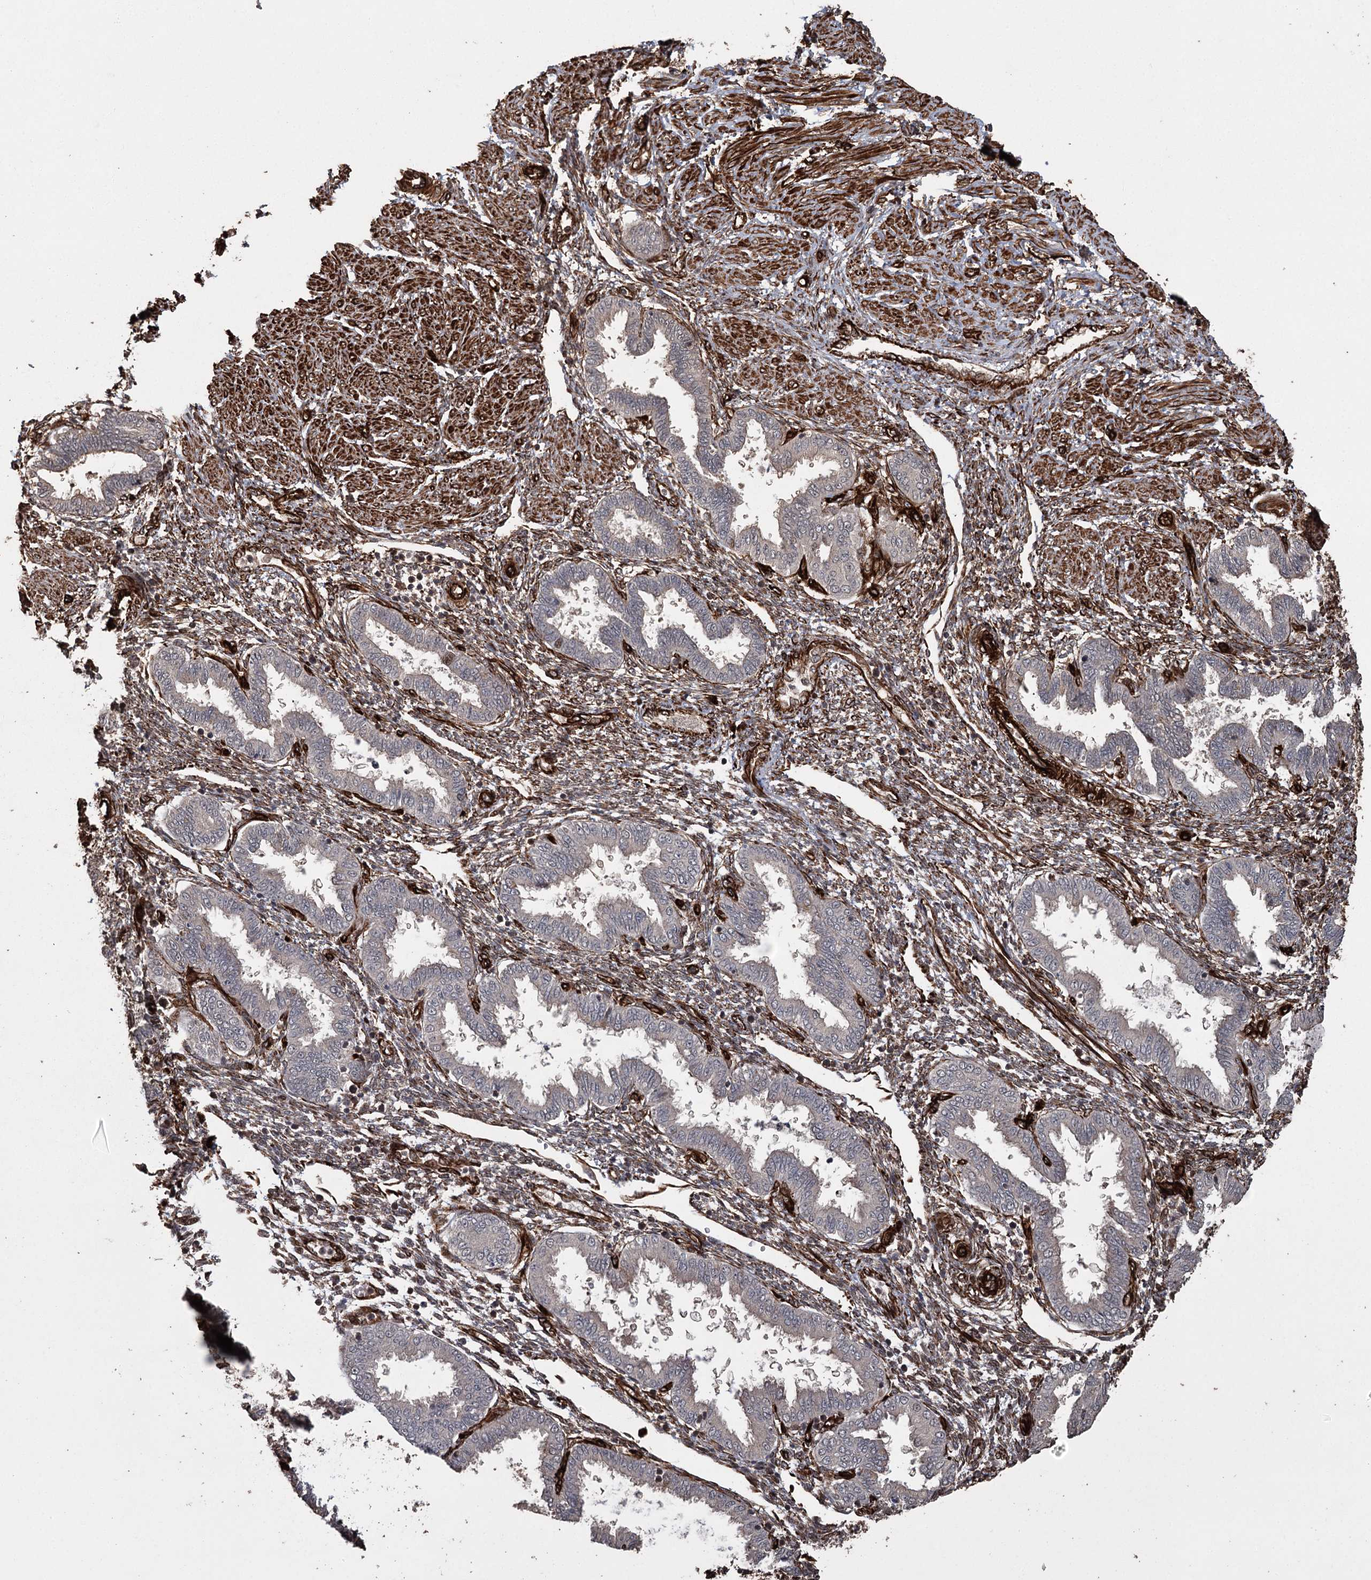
{"staining": {"intensity": "moderate", "quantity": "25%-75%", "location": "cytoplasmic/membranous"}, "tissue": "endometrium", "cell_type": "Cells in endometrial stroma", "image_type": "normal", "snomed": [{"axis": "morphology", "description": "Normal tissue, NOS"}, {"axis": "topography", "description": "Endometrium"}], "caption": "This histopathology image demonstrates normal endometrium stained with immunohistochemistry to label a protein in brown. The cytoplasmic/membranous of cells in endometrial stroma show moderate positivity for the protein. Nuclei are counter-stained blue.", "gene": "RPAP3", "patient": {"sex": "female", "age": 33}}